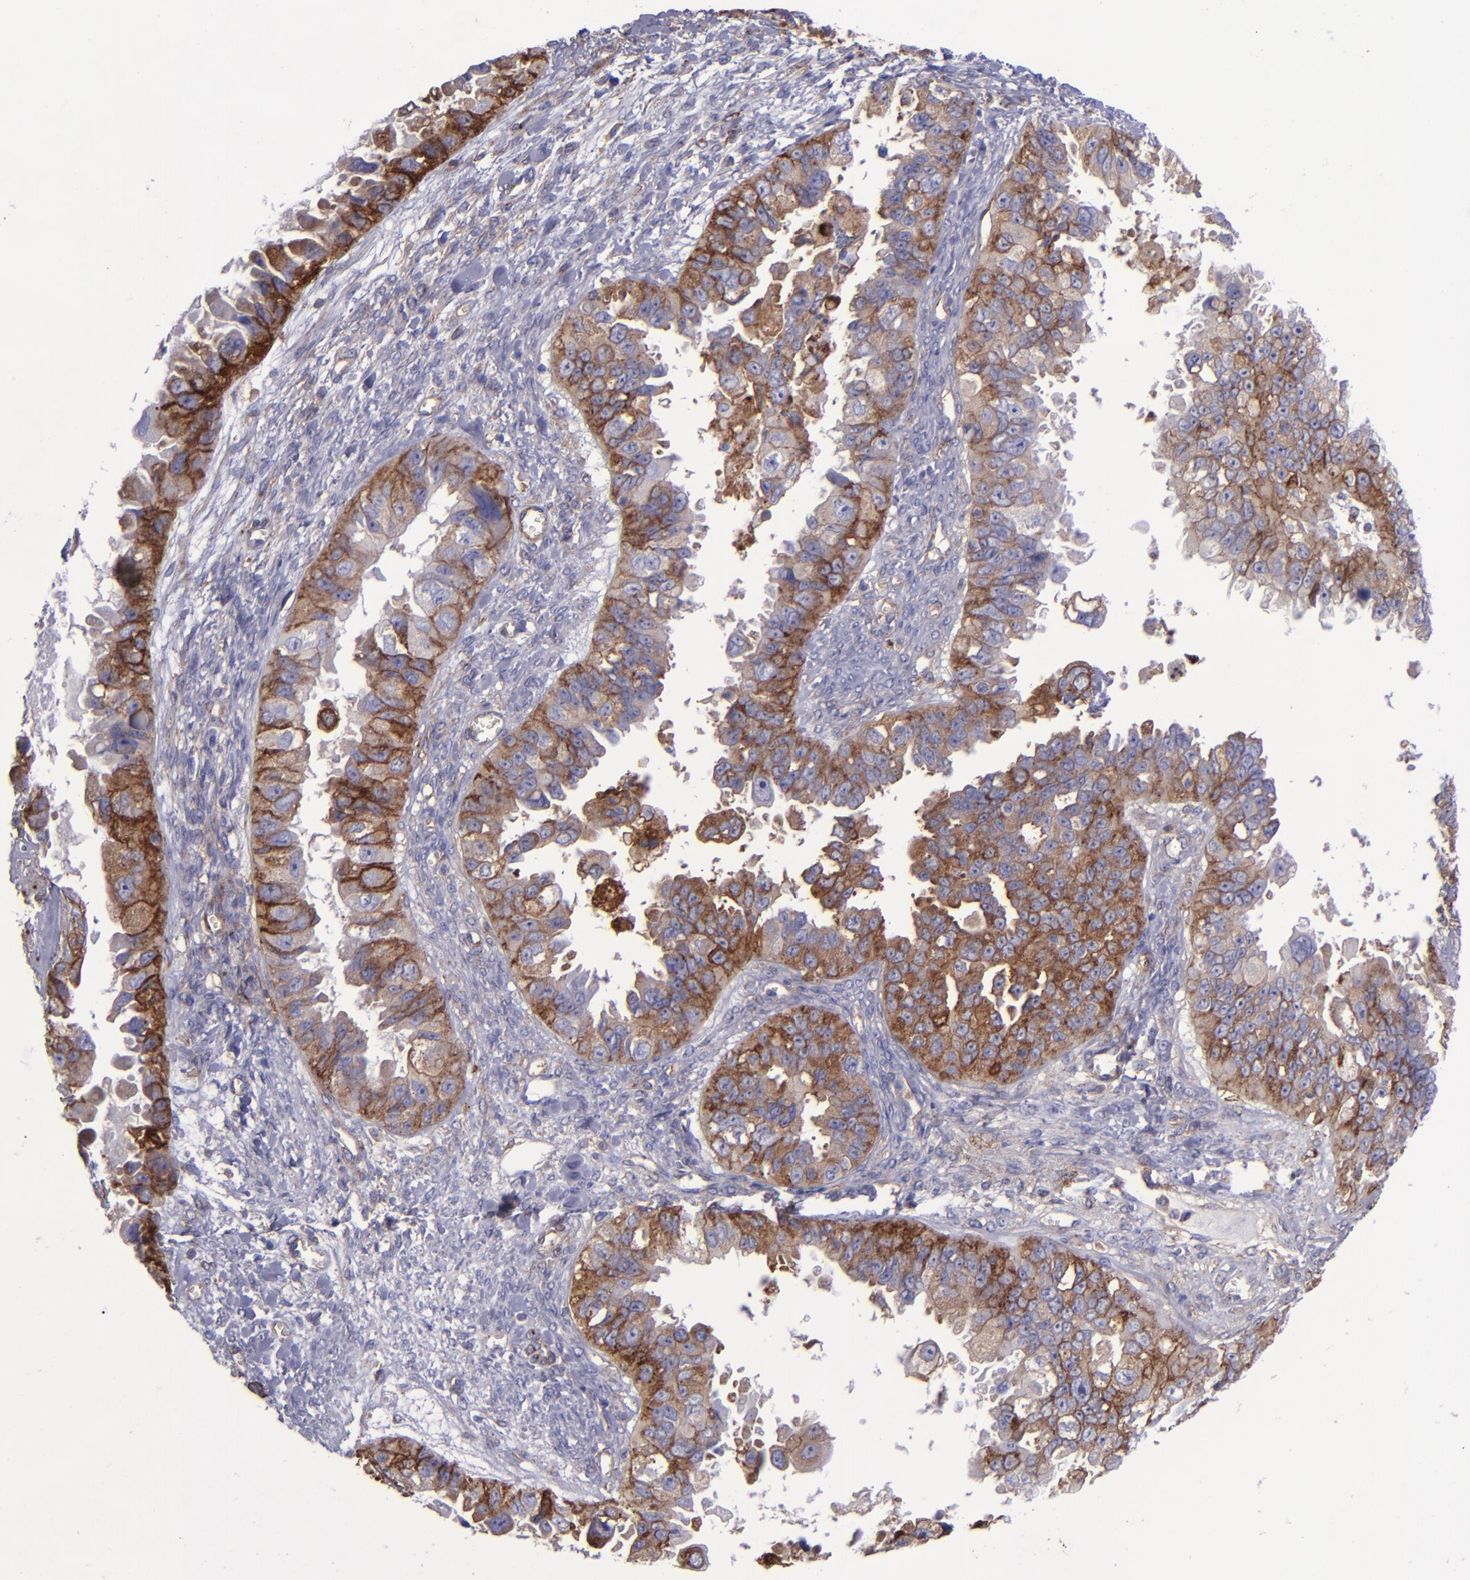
{"staining": {"intensity": "moderate", "quantity": "25%-75%", "location": "cytoplasmic/membranous"}, "tissue": "ovarian cancer", "cell_type": "Tumor cells", "image_type": "cancer", "snomed": [{"axis": "morphology", "description": "Carcinoma, endometroid"}, {"axis": "topography", "description": "Ovary"}], "caption": "Immunohistochemistry (DAB) staining of ovarian endometroid carcinoma shows moderate cytoplasmic/membranous protein positivity in approximately 25%-75% of tumor cells.", "gene": "ITGAV", "patient": {"sex": "female", "age": 85}}